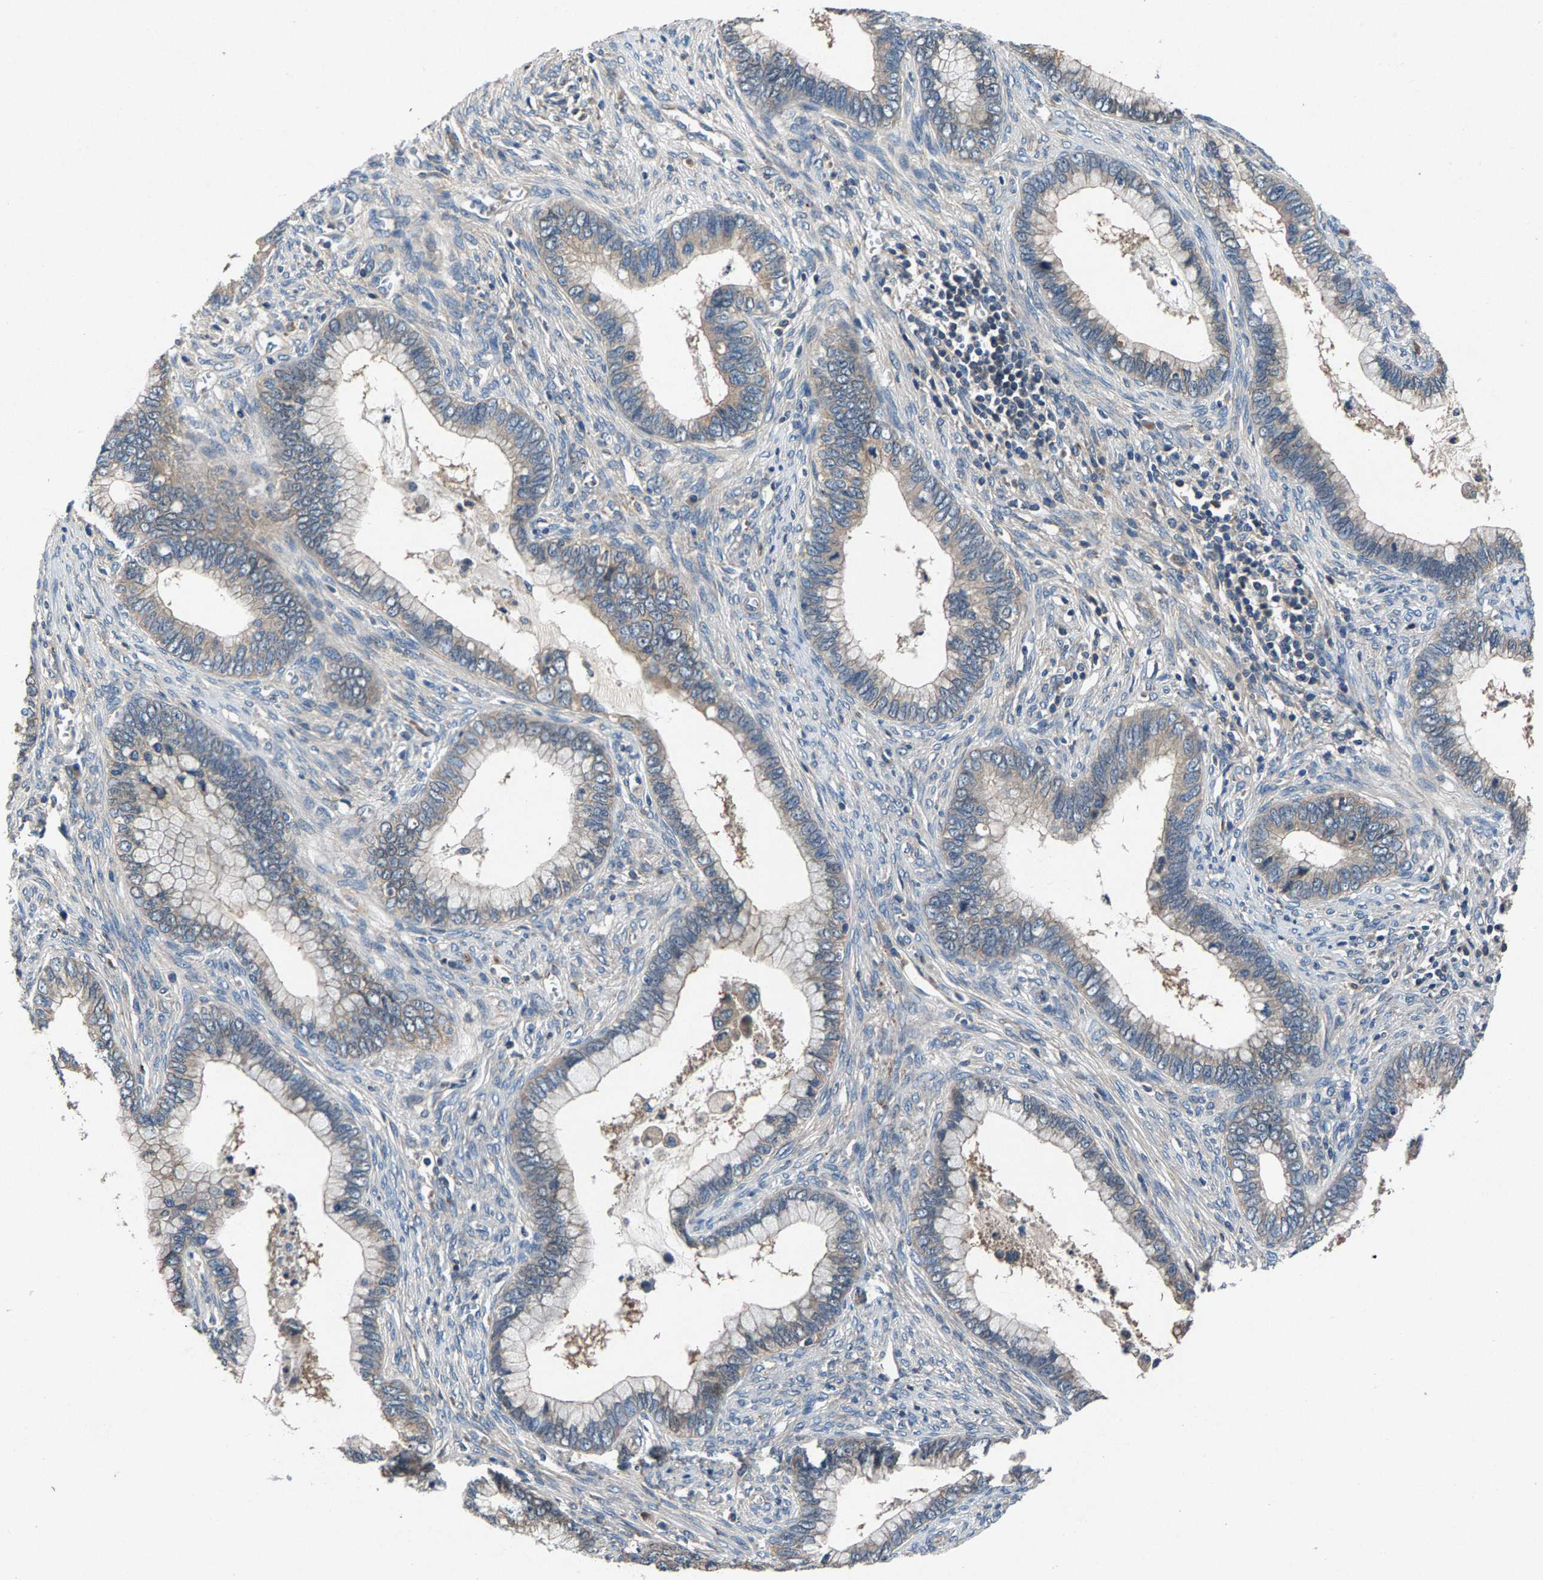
{"staining": {"intensity": "weak", "quantity": "25%-75%", "location": "cytoplasmic/membranous"}, "tissue": "cervical cancer", "cell_type": "Tumor cells", "image_type": "cancer", "snomed": [{"axis": "morphology", "description": "Adenocarcinoma, NOS"}, {"axis": "topography", "description": "Cervix"}], "caption": "A low amount of weak cytoplasmic/membranous positivity is identified in about 25%-75% of tumor cells in cervical cancer (adenocarcinoma) tissue.", "gene": "PRXL2C", "patient": {"sex": "female", "age": 44}}